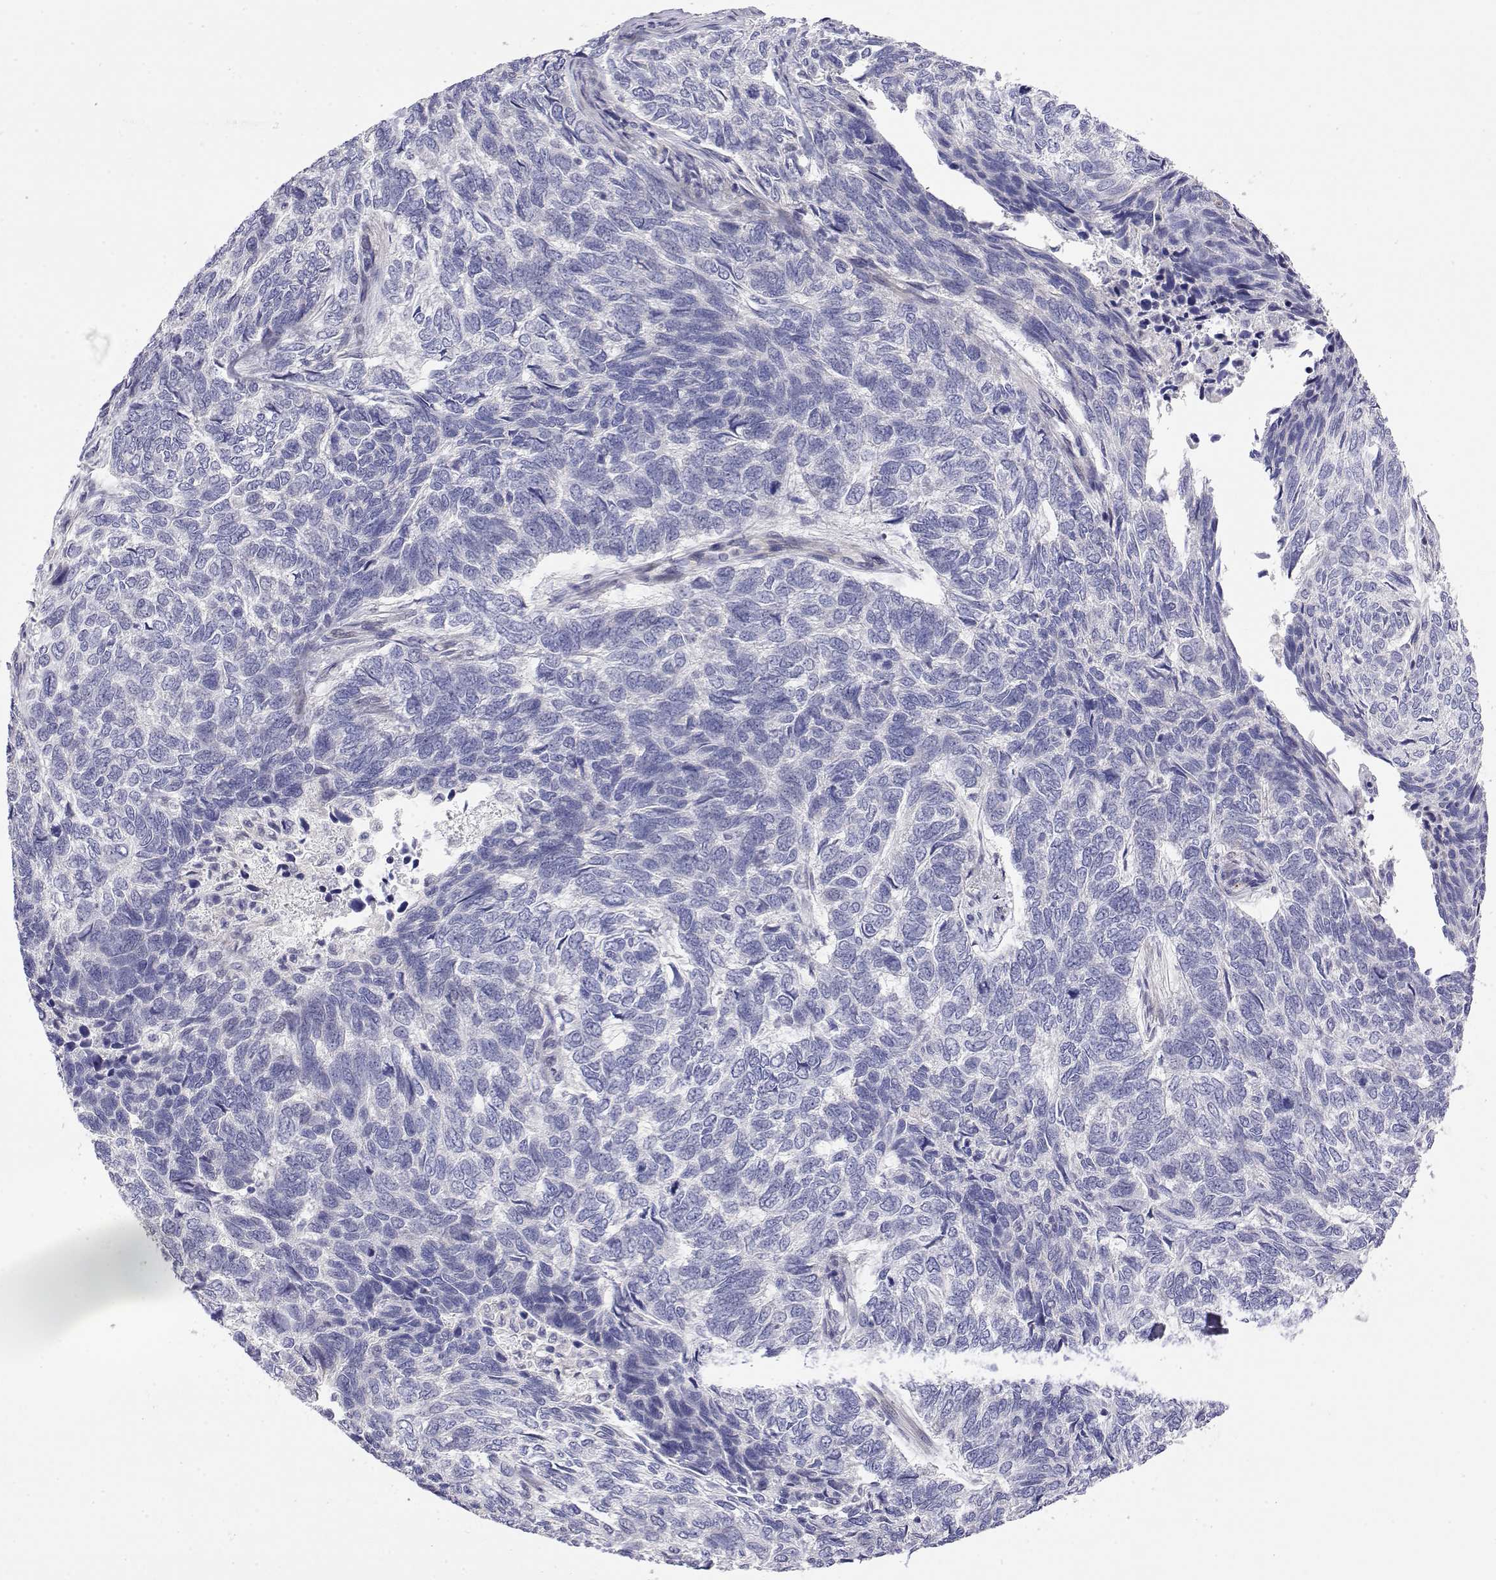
{"staining": {"intensity": "negative", "quantity": "none", "location": "none"}, "tissue": "skin cancer", "cell_type": "Tumor cells", "image_type": "cancer", "snomed": [{"axis": "morphology", "description": "Basal cell carcinoma"}, {"axis": "topography", "description": "Skin"}], "caption": "IHC image of human basal cell carcinoma (skin) stained for a protein (brown), which demonstrates no staining in tumor cells.", "gene": "GGACT", "patient": {"sex": "female", "age": 65}}